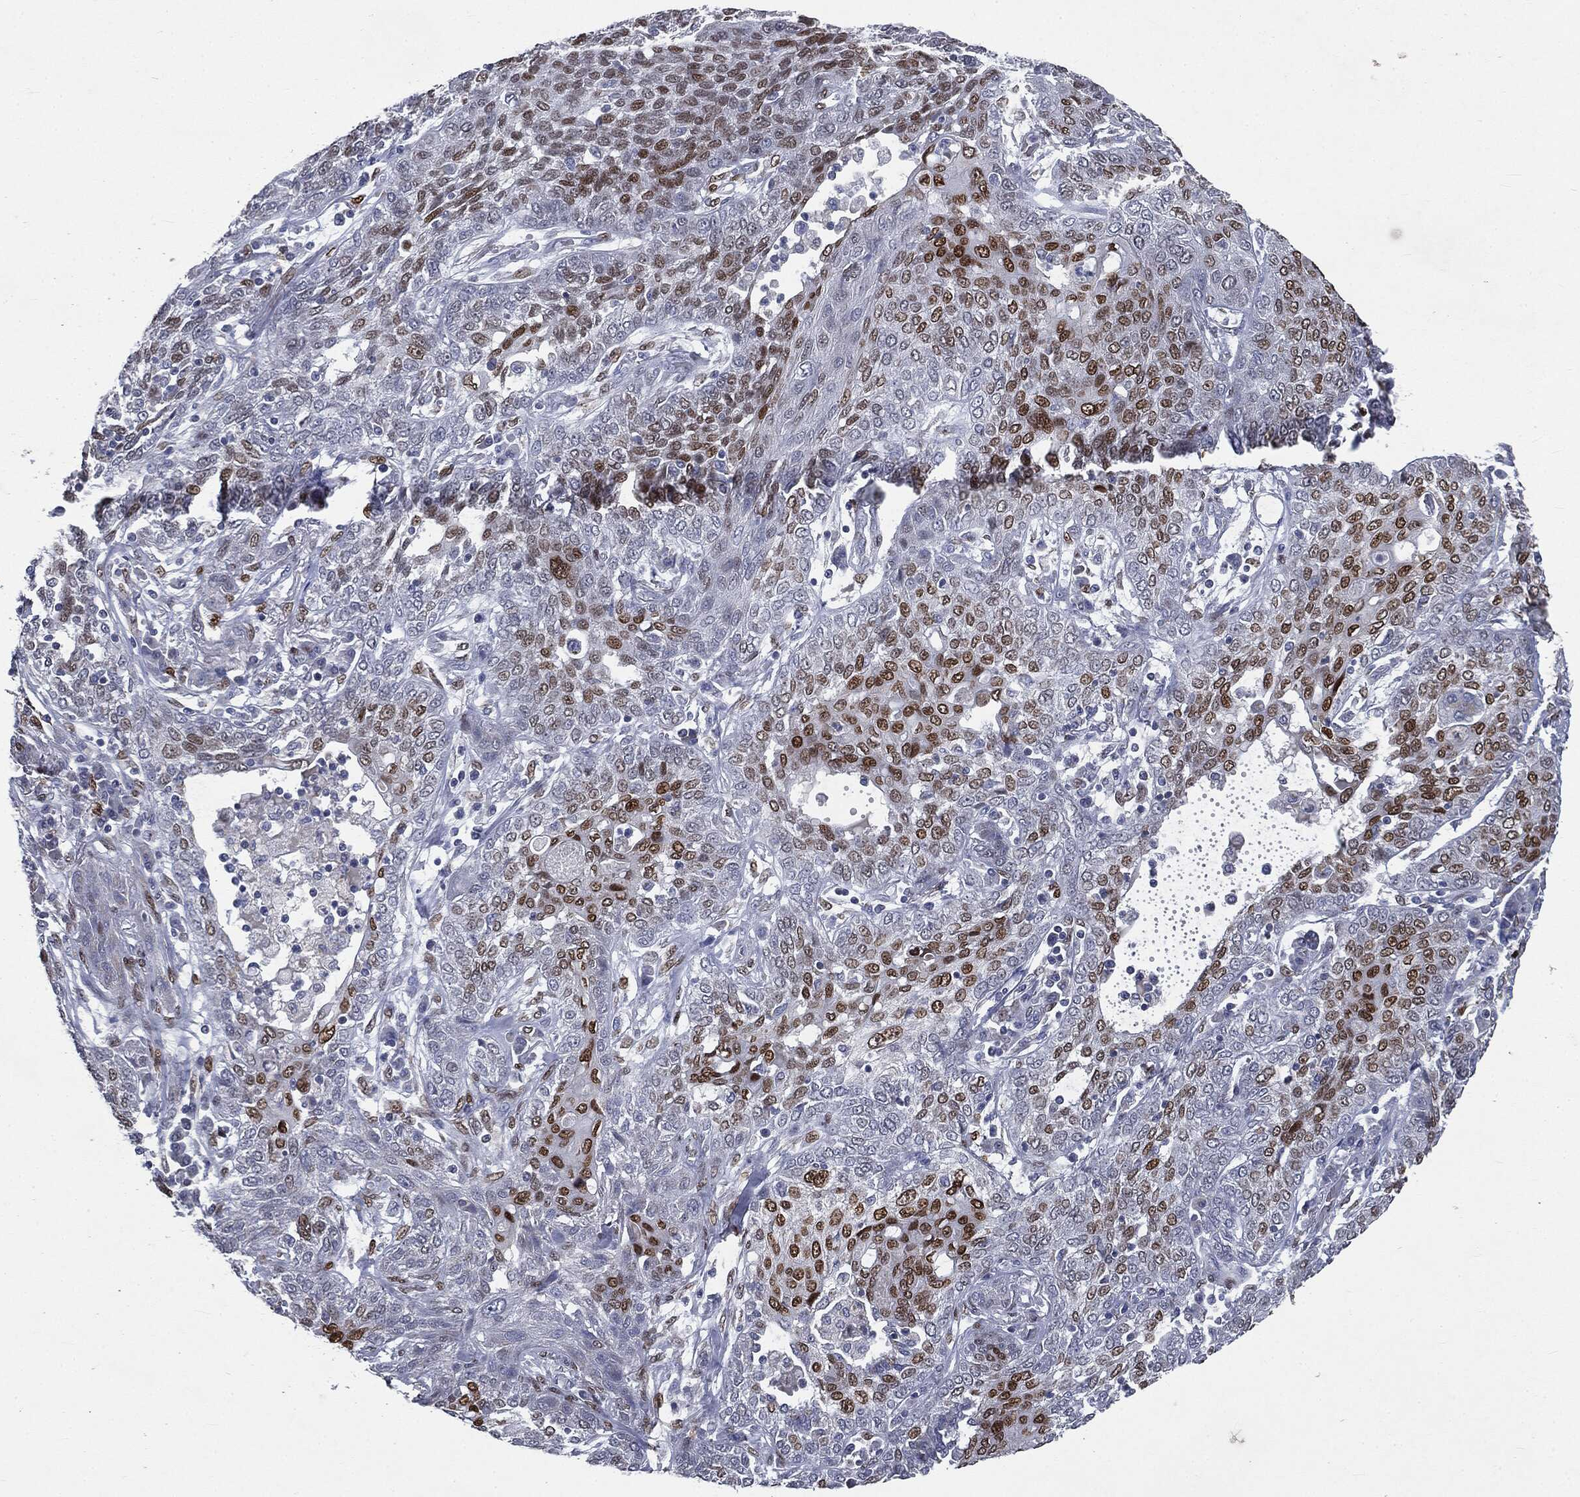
{"staining": {"intensity": "strong", "quantity": "<25%", "location": "nuclear"}, "tissue": "lung cancer", "cell_type": "Tumor cells", "image_type": "cancer", "snomed": [{"axis": "morphology", "description": "Squamous cell carcinoma, NOS"}, {"axis": "topography", "description": "Lung"}], "caption": "There is medium levels of strong nuclear positivity in tumor cells of lung cancer, as demonstrated by immunohistochemical staining (brown color).", "gene": "CASD1", "patient": {"sex": "female", "age": 70}}